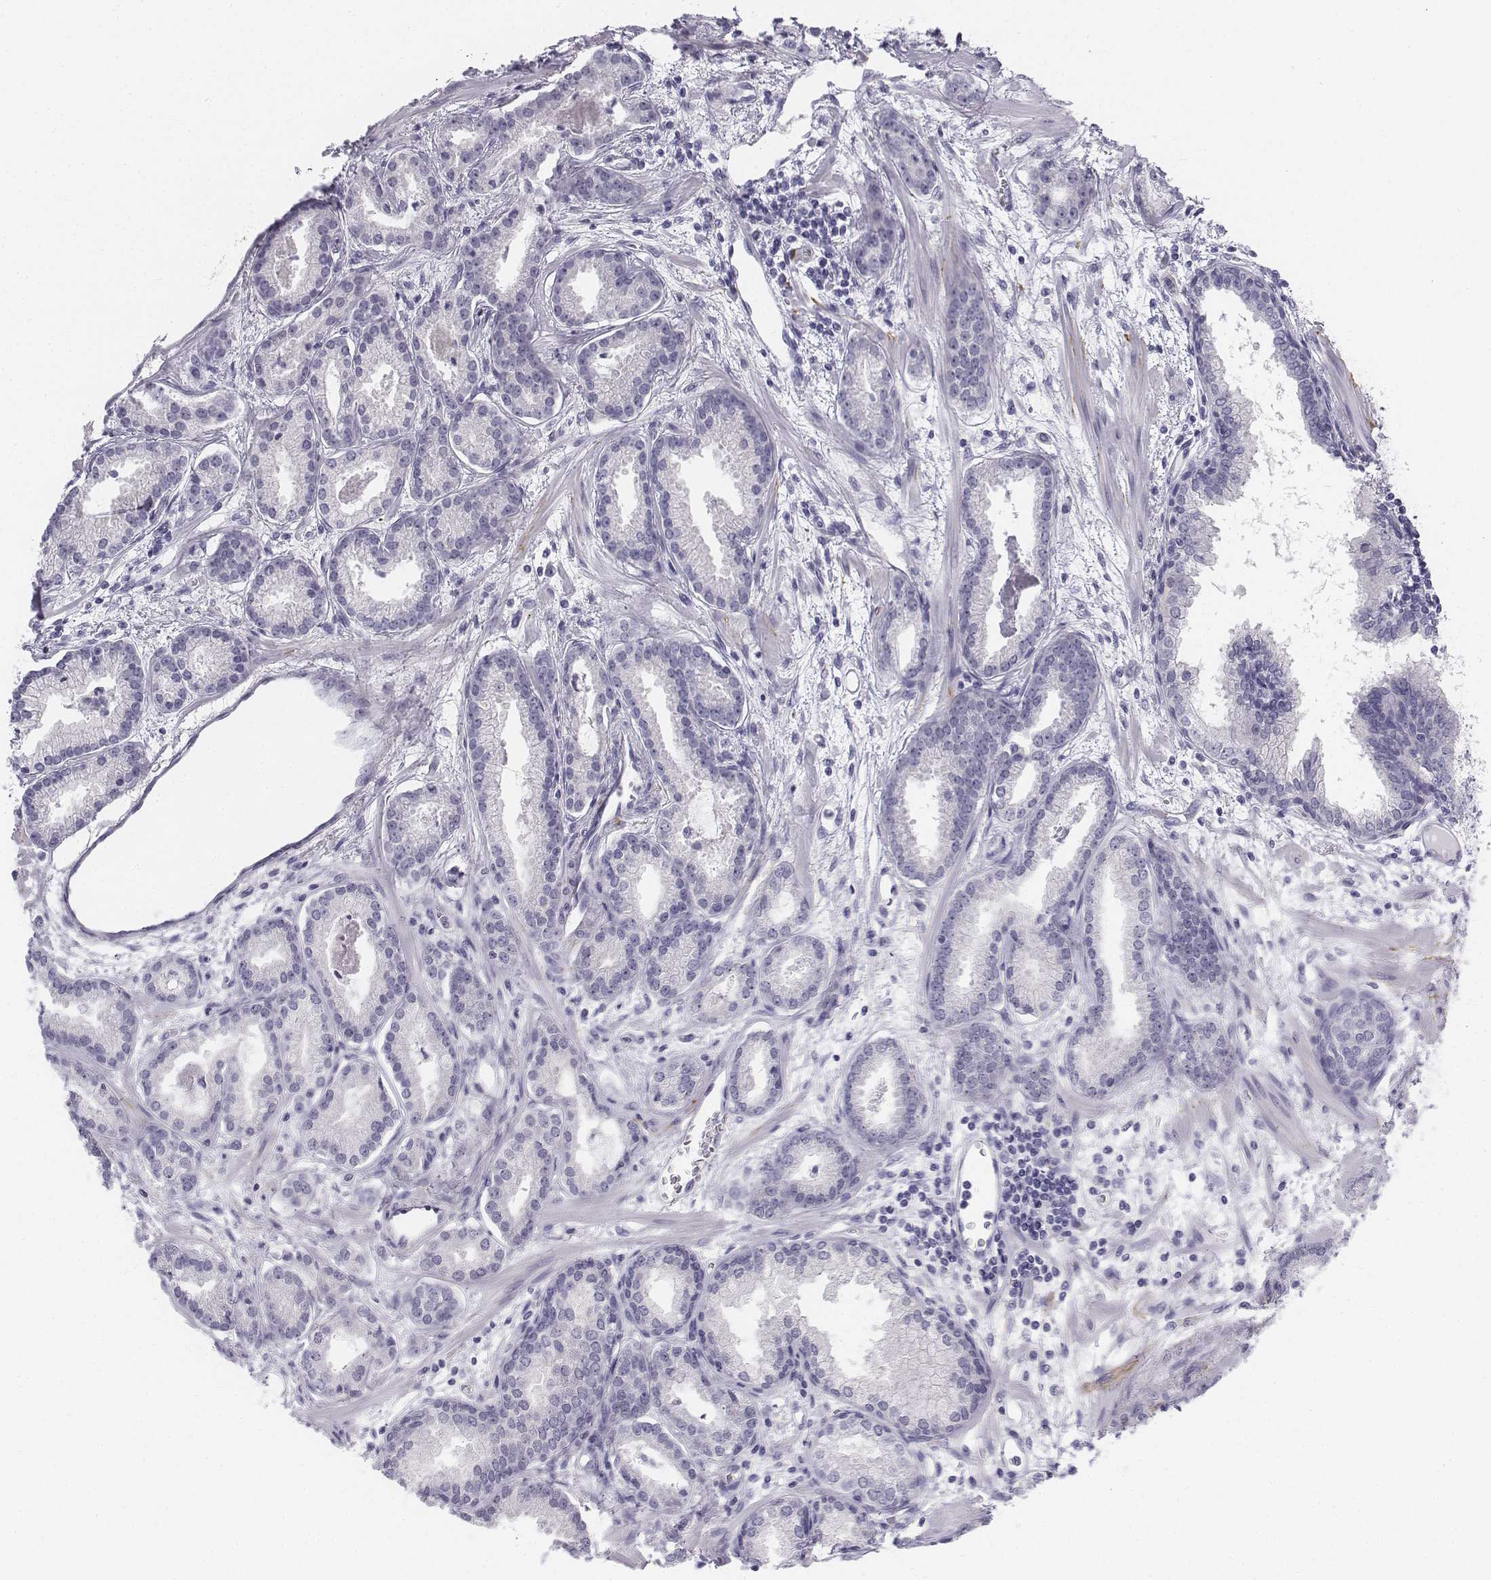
{"staining": {"intensity": "negative", "quantity": "none", "location": "none"}, "tissue": "prostate cancer", "cell_type": "Tumor cells", "image_type": "cancer", "snomed": [{"axis": "morphology", "description": "Adenocarcinoma, Low grade"}, {"axis": "topography", "description": "Prostate"}], "caption": "Immunohistochemistry (IHC) micrograph of human prostate cancer stained for a protein (brown), which demonstrates no expression in tumor cells. (DAB immunohistochemistry (IHC), high magnification).", "gene": "TH", "patient": {"sex": "male", "age": 68}}